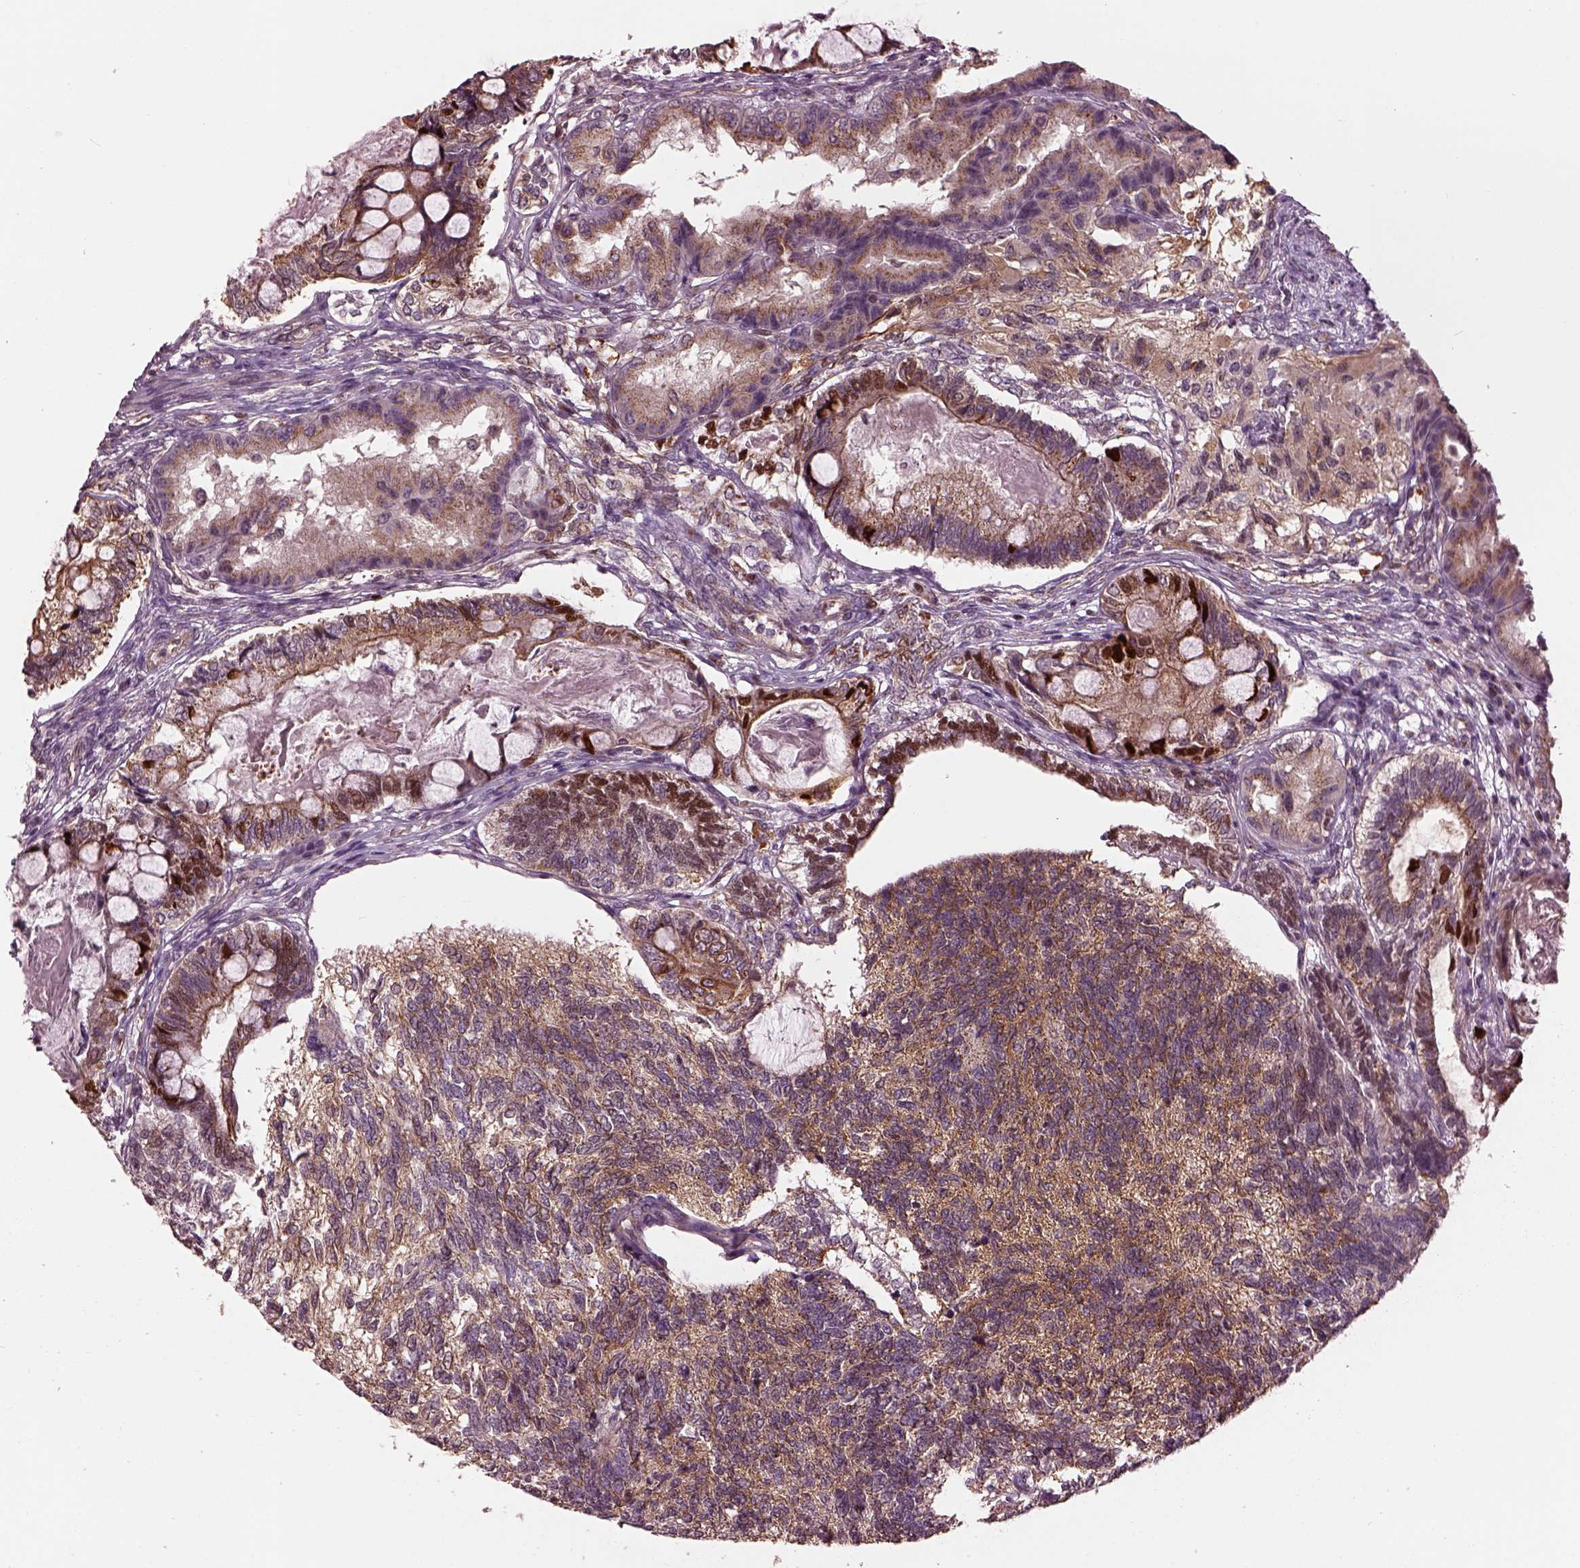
{"staining": {"intensity": "moderate", "quantity": "25%-75%", "location": "cytoplasmic/membranous"}, "tissue": "testis cancer", "cell_type": "Tumor cells", "image_type": "cancer", "snomed": [{"axis": "morphology", "description": "Seminoma, NOS"}, {"axis": "morphology", "description": "Carcinoma, Embryonal, NOS"}, {"axis": "topography", "description": "Testis"}], "caption": "High-power microscopy captured an immunohistochemistry (IHC) photomicrograph of embryonal carcinoma (testis), revealing moderate cytoplasmic/membranous positivity in about 25%-75% of tumor cells.", "gene": "RUFY3", "patient": {"sex": "male", "age": 41}}